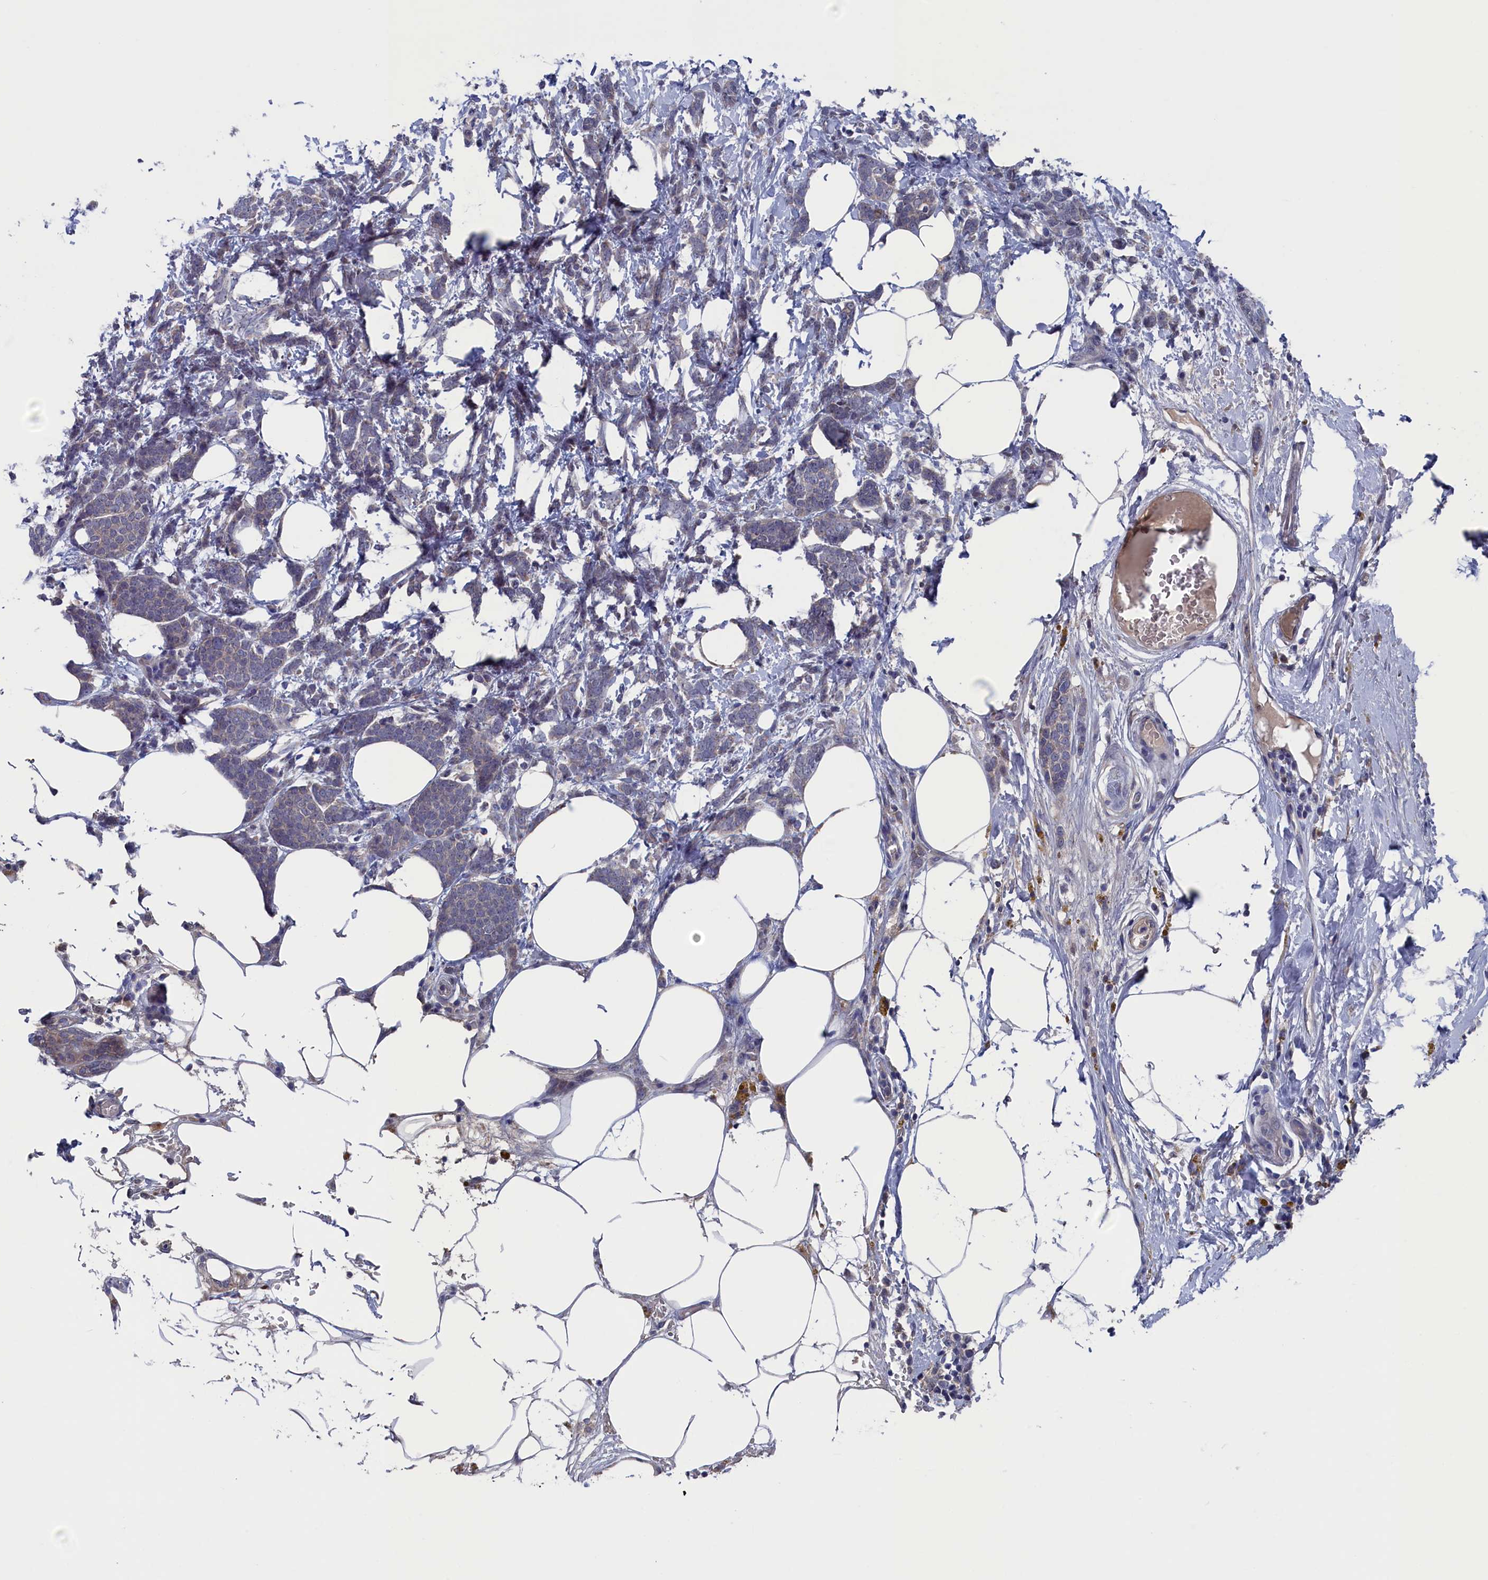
{"staining": {"intensity": "weak", "quantity": "<25%", "location": "cytoplasmic/membranous"}, "tissue": "breast cancer", "cell_type": "Tumor cells", "image_type": "cancer", "snomed": [{"axis": "morphology", "description": "Lobular carcinoma"}, {"axis": "topography", "description": "Breast"}], "caption": "Breast cancer stained for a protein using immunohistochemistry demonstrates no positivity tumor cells.", "gene": "SPATA13", "patient": {"sex": "female", "age": 58}}